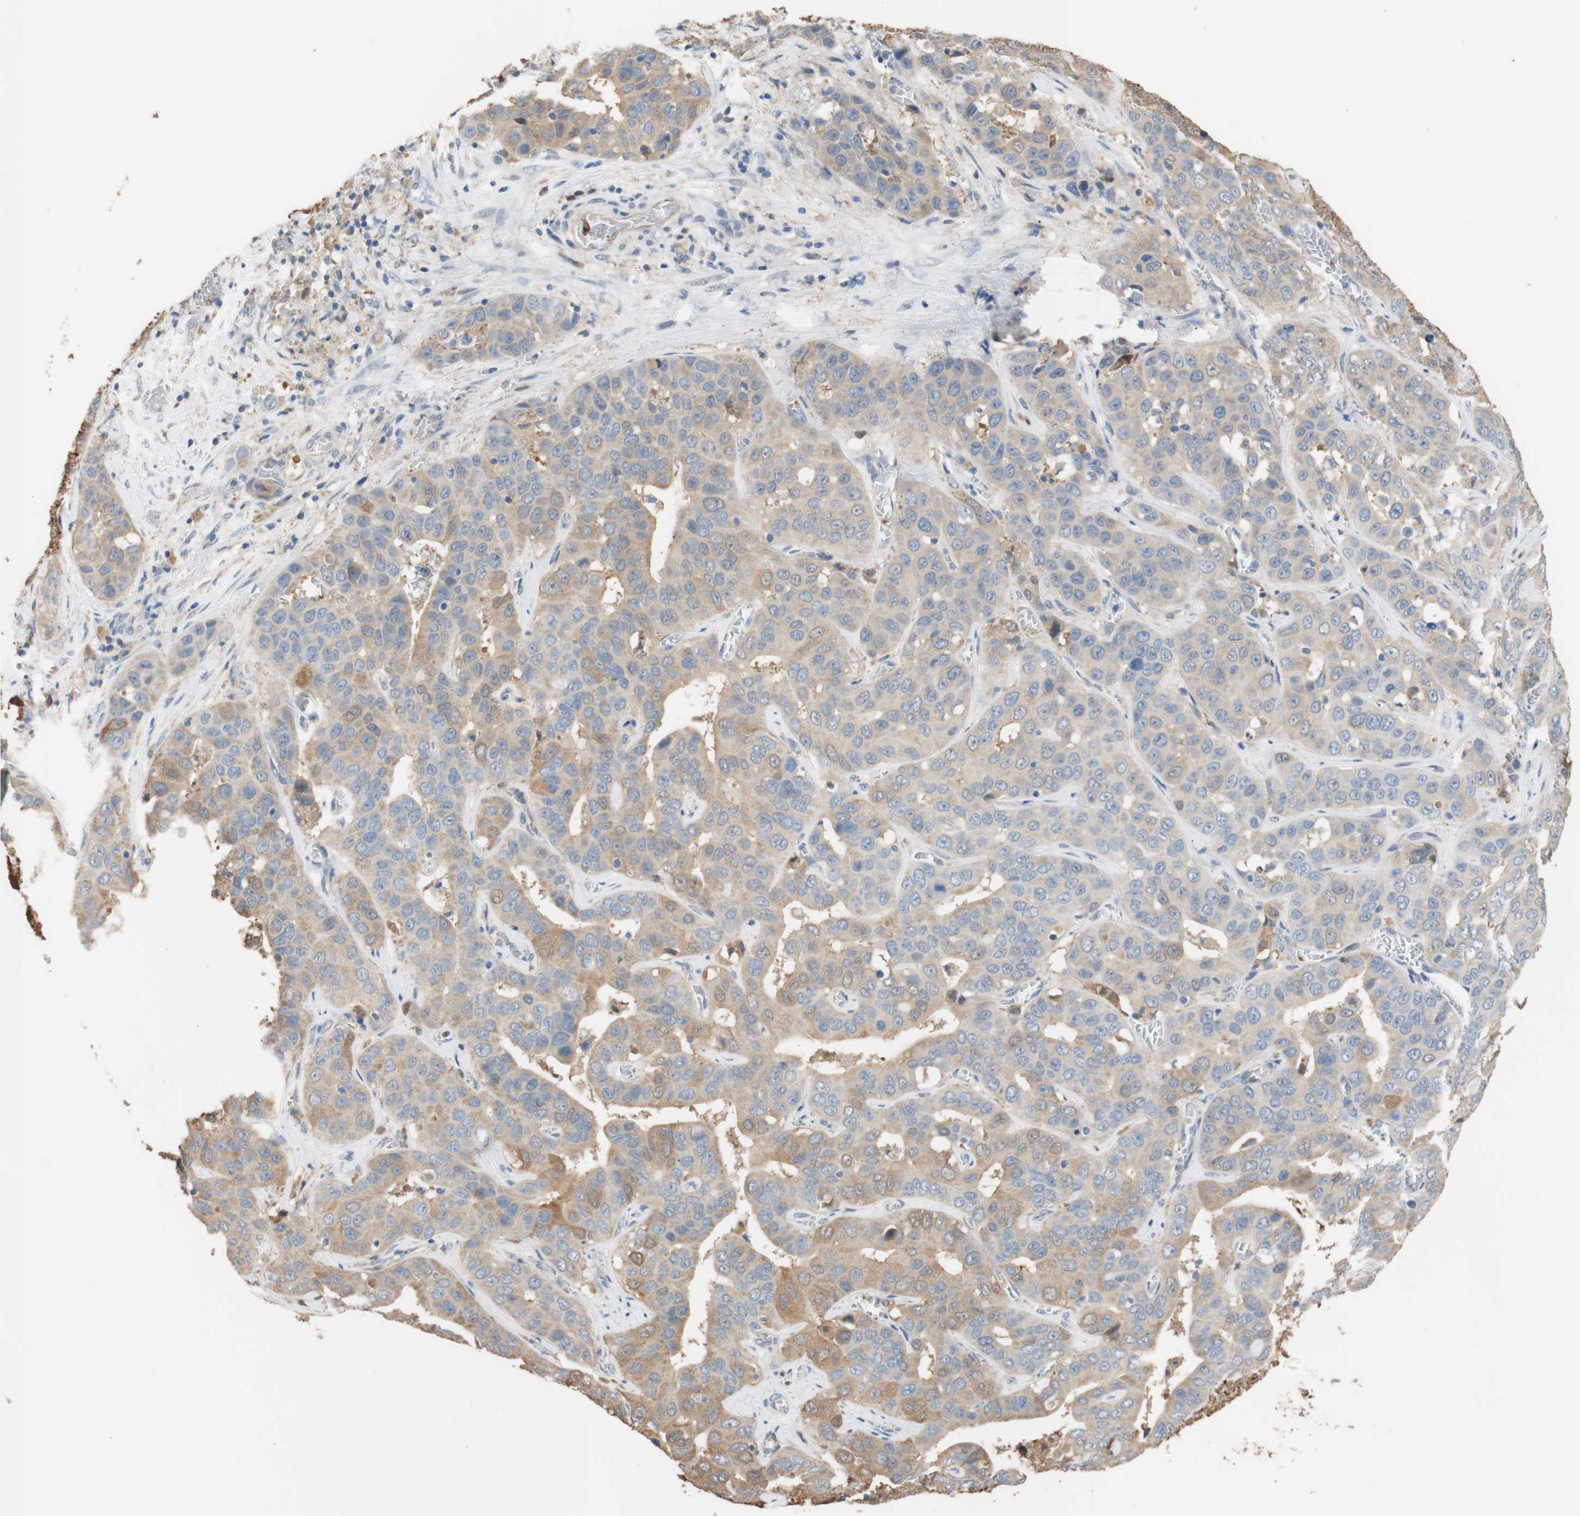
{"staining": {"intensity": "moderate", "quantity": "25%-75%", "location": "cytoplasmic/membranous"}, "tissue": "liver cancer", "cell_type": "Tumor cells", "image_type": "cancer", "snomed": [{"axis": "morphology", "description": "Cholangiocarcinoma"}, {"axis": "topography", "description": "Liver"}], "caption": "Approximately 25%-75% of tumor cells in liver cancer (cholangiocarcinoma) reveal moderate cytoplasmic/membranous protein staining as visualized by brown immunohistochemical staining.", "gene": "ALDH1A2", "patient": {"sex": "female", "age": 52}}